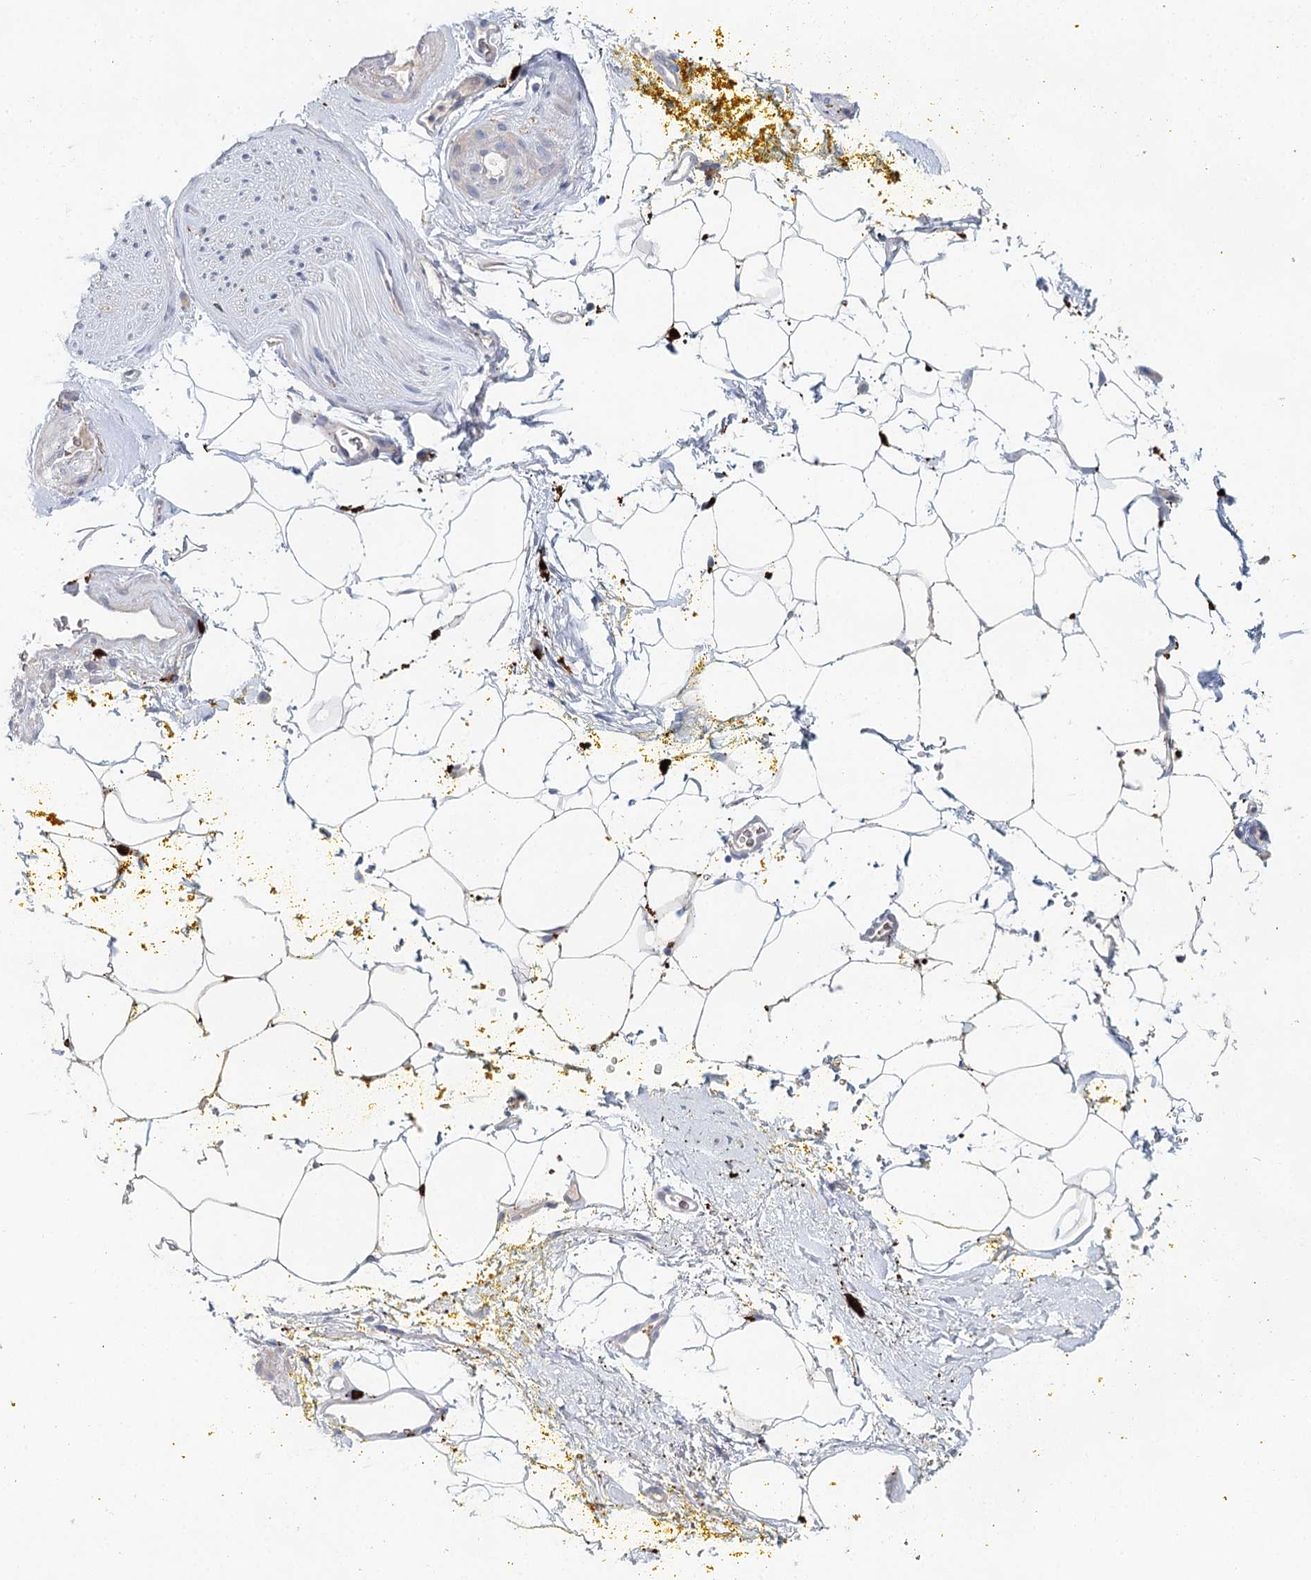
{"staining": {"intensity": "negative", "quantity": "none", "location": "none"}, "tissue": "adipose tissue", "cell_type": "Adipocytes", "image_type": "normal", "snomed": [{"axis": "morphology", "description": "Normal tissue, NOS"}, {"axis": "morphology", "description": "Adenocarcinoma, Low grade"}, {"axis": "topography", "description": "Prostate"}, {"axis": "topography", "description": "Peripheral nerve tissue"}], "caption": "Immunohistochemical staining of normal adipose tissue shows no significant positivity in adipocytes. Nuclei are stained in blue.", "gene": "SLC19A3", "patient": {"sex": "male", "age": 63}}